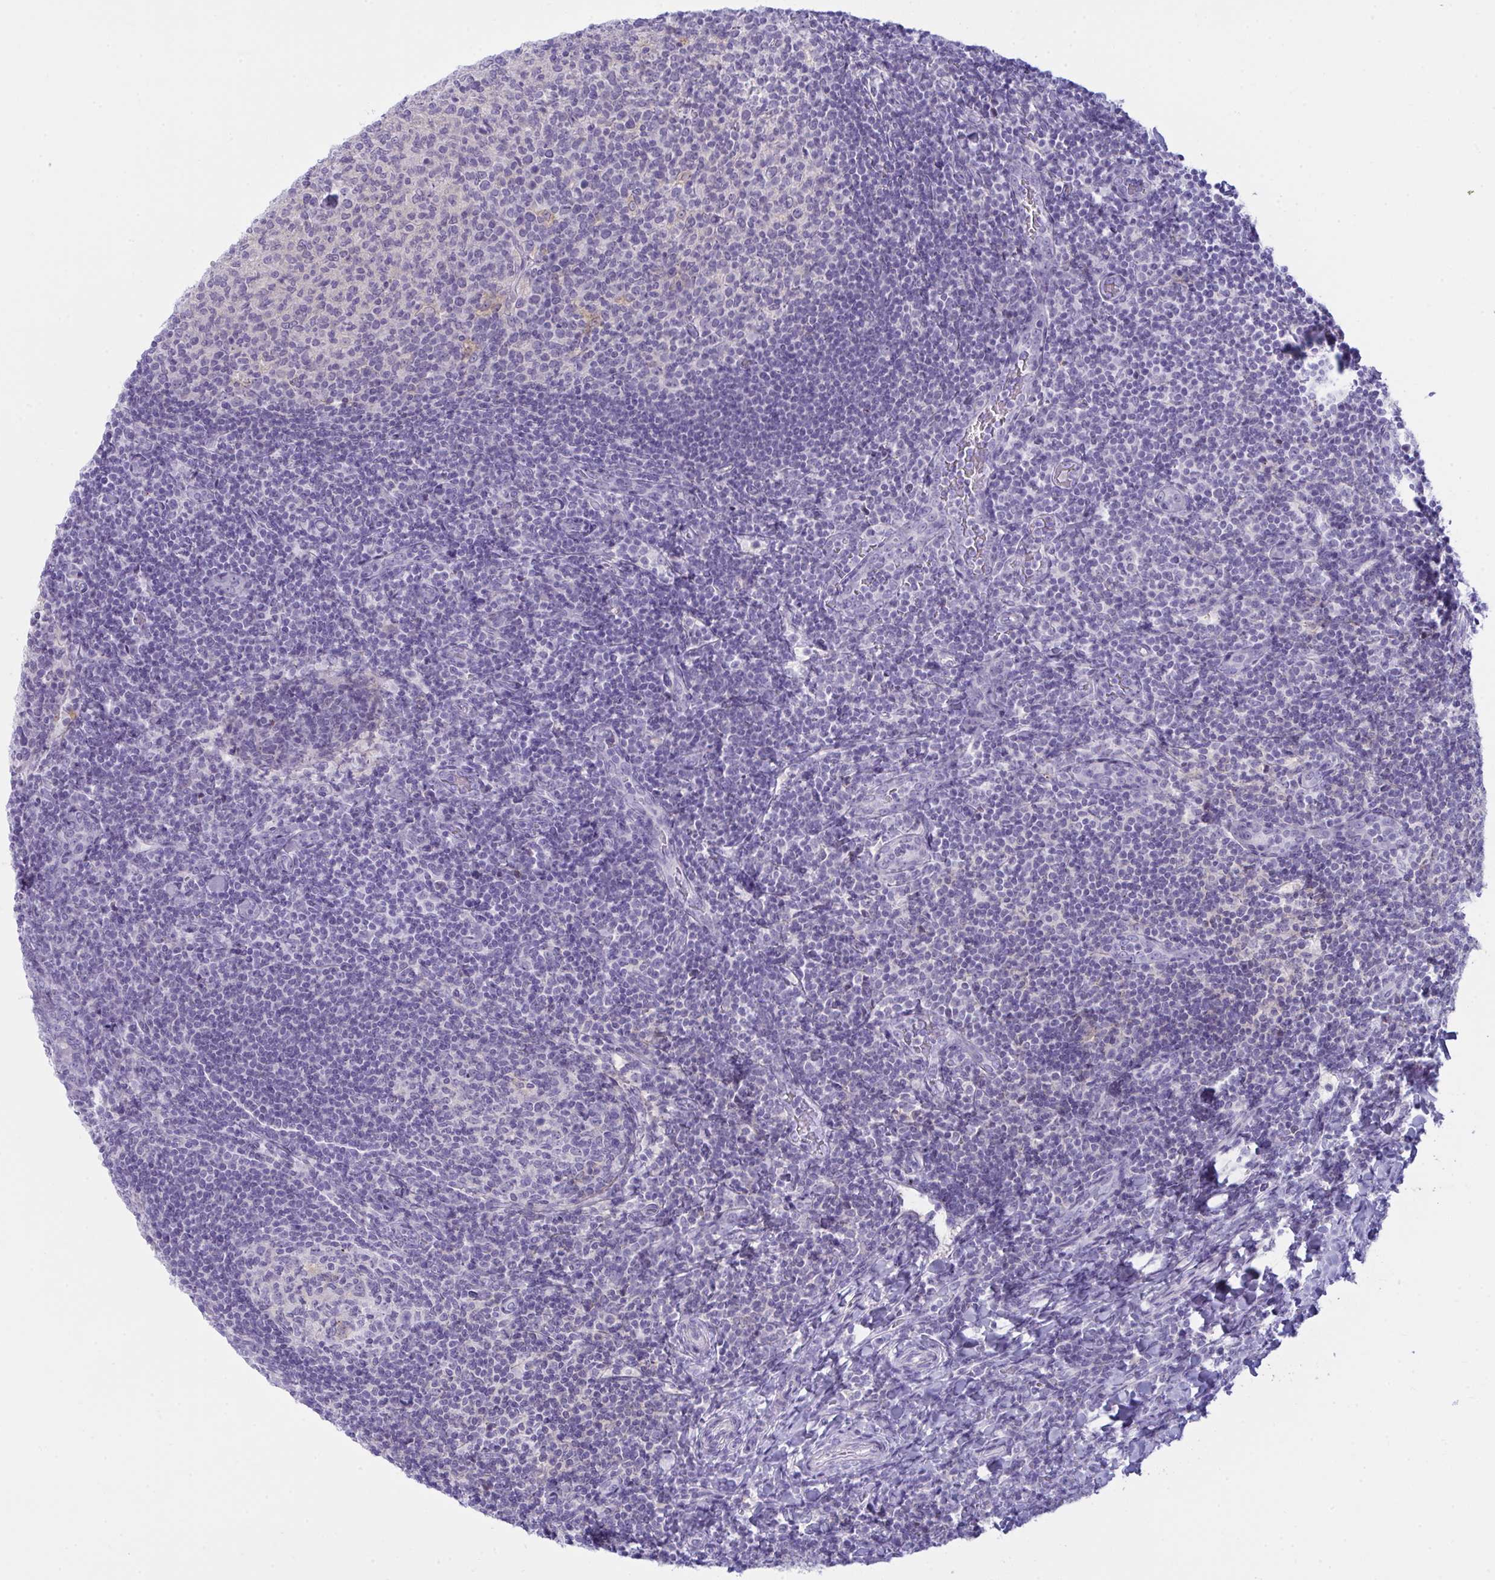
{"staining": {"intensity": "negative", "quantity": "none", "location": "none"}, "tissue": "tonsil", "cell_type": "Germinal center cells", "image_type": "normal", "snomed": [{"axis": "morphology", "description": "Normal tissue, NOS"}, {"axis": "topography", "description": "Tonsil"}], "caption": "Germinal center cells show no significant positivity in unremarkable tonsil. (Stains: DAB (3,3'-diaminobenzidine) immunohistochemistry with hematoxylin counter stain, Microscopy: brightfield microscopy at high magnification).", "gene": "RANBP2", "patient": {"sex": "female", "age": 10}}